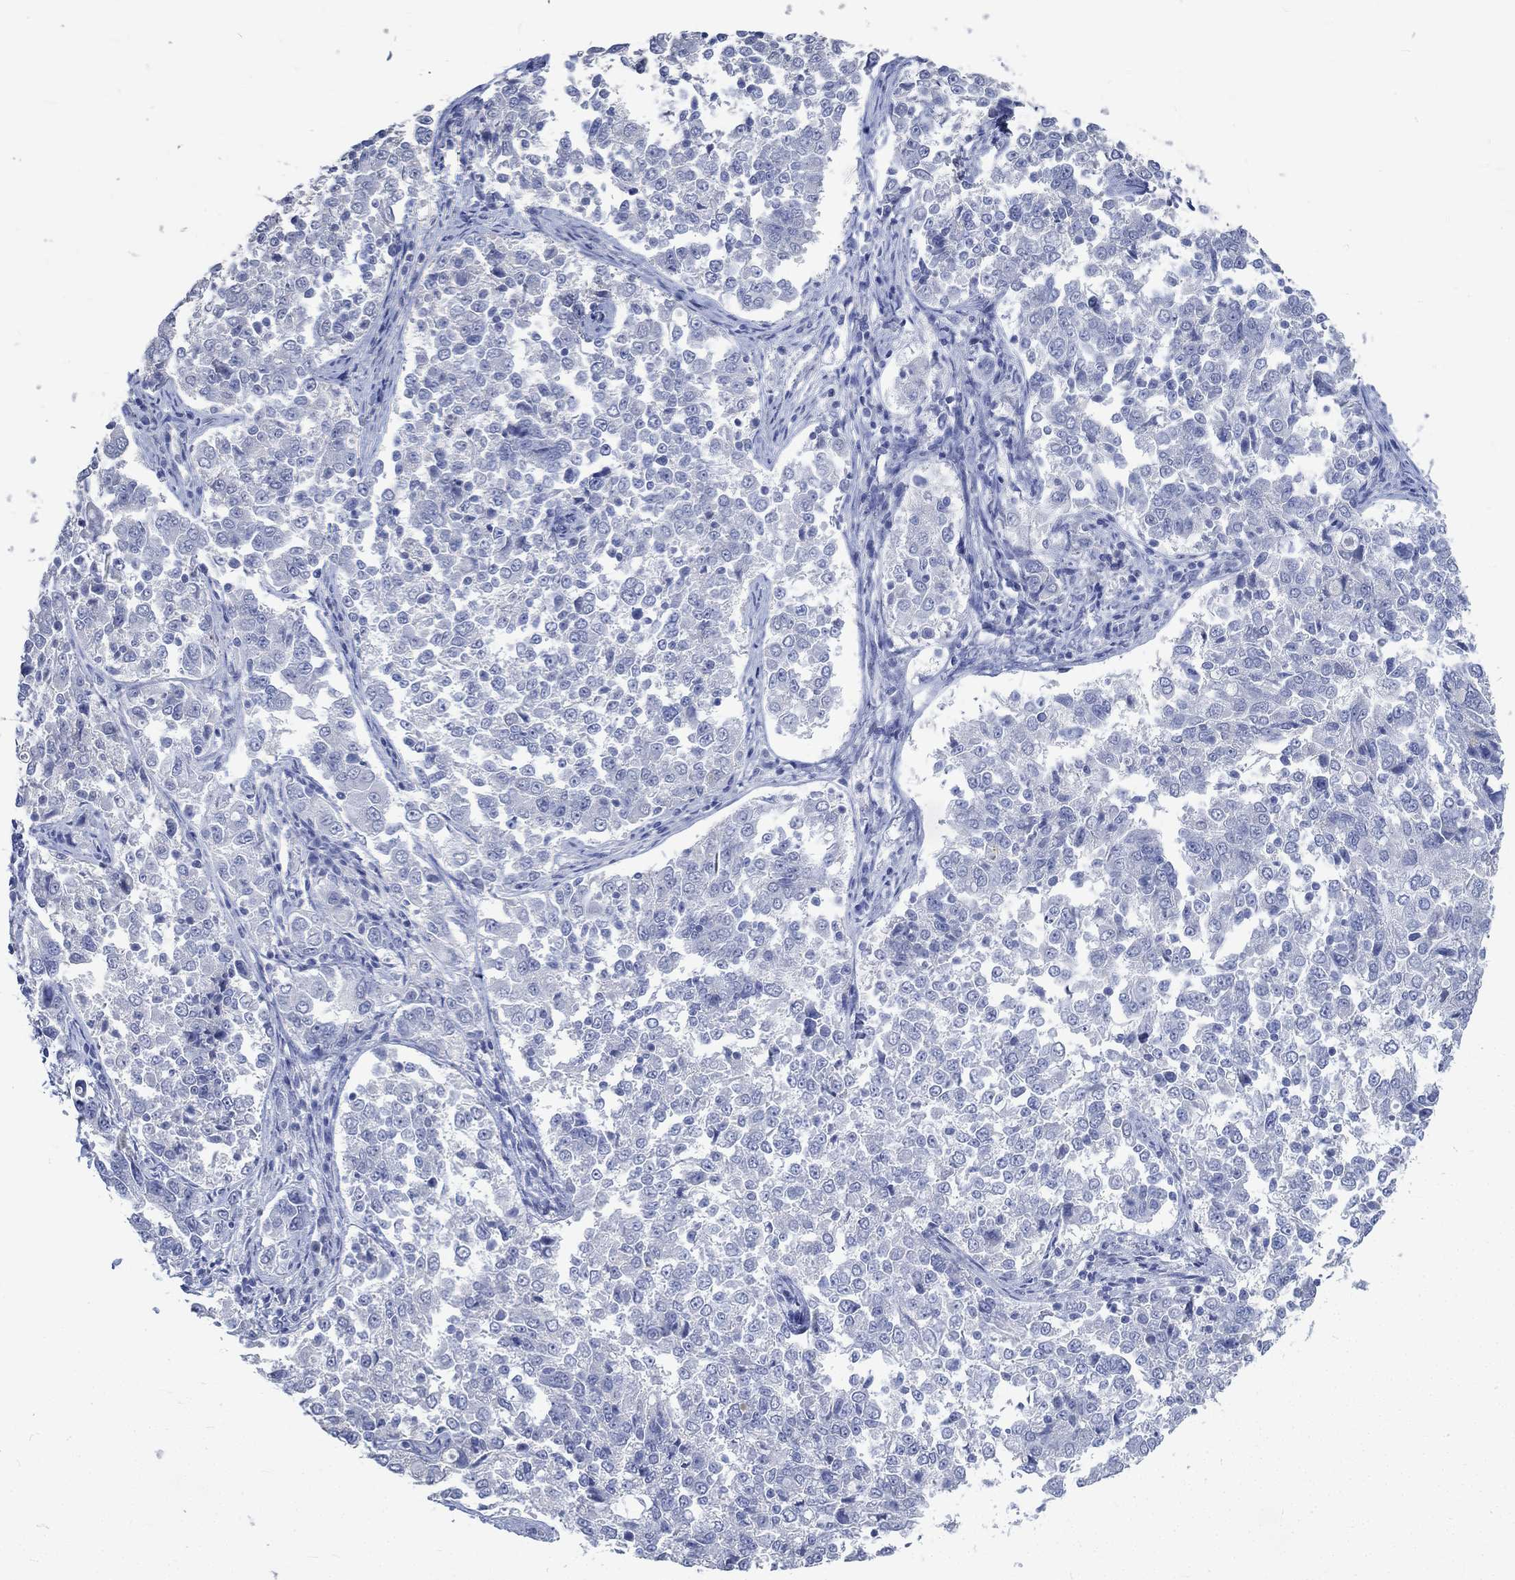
{"staining": {"intensity": "negative", "quantity": "none", "location": "none"}, "tissue": "endometrial cancer", "cell_type": "Tumor cells", "image_type": "cancer", "snomed": [{"axis": "morphology", "description": "Adenocarcinoma, NOS"}, {"axis": "topography", "description": "Endometrium"}], "caption": "Tumor cells are negative for brown protein staining in endometrial cancer.", "gene": "C4orf47", "patient": {"sex": "female", "age": 43}}